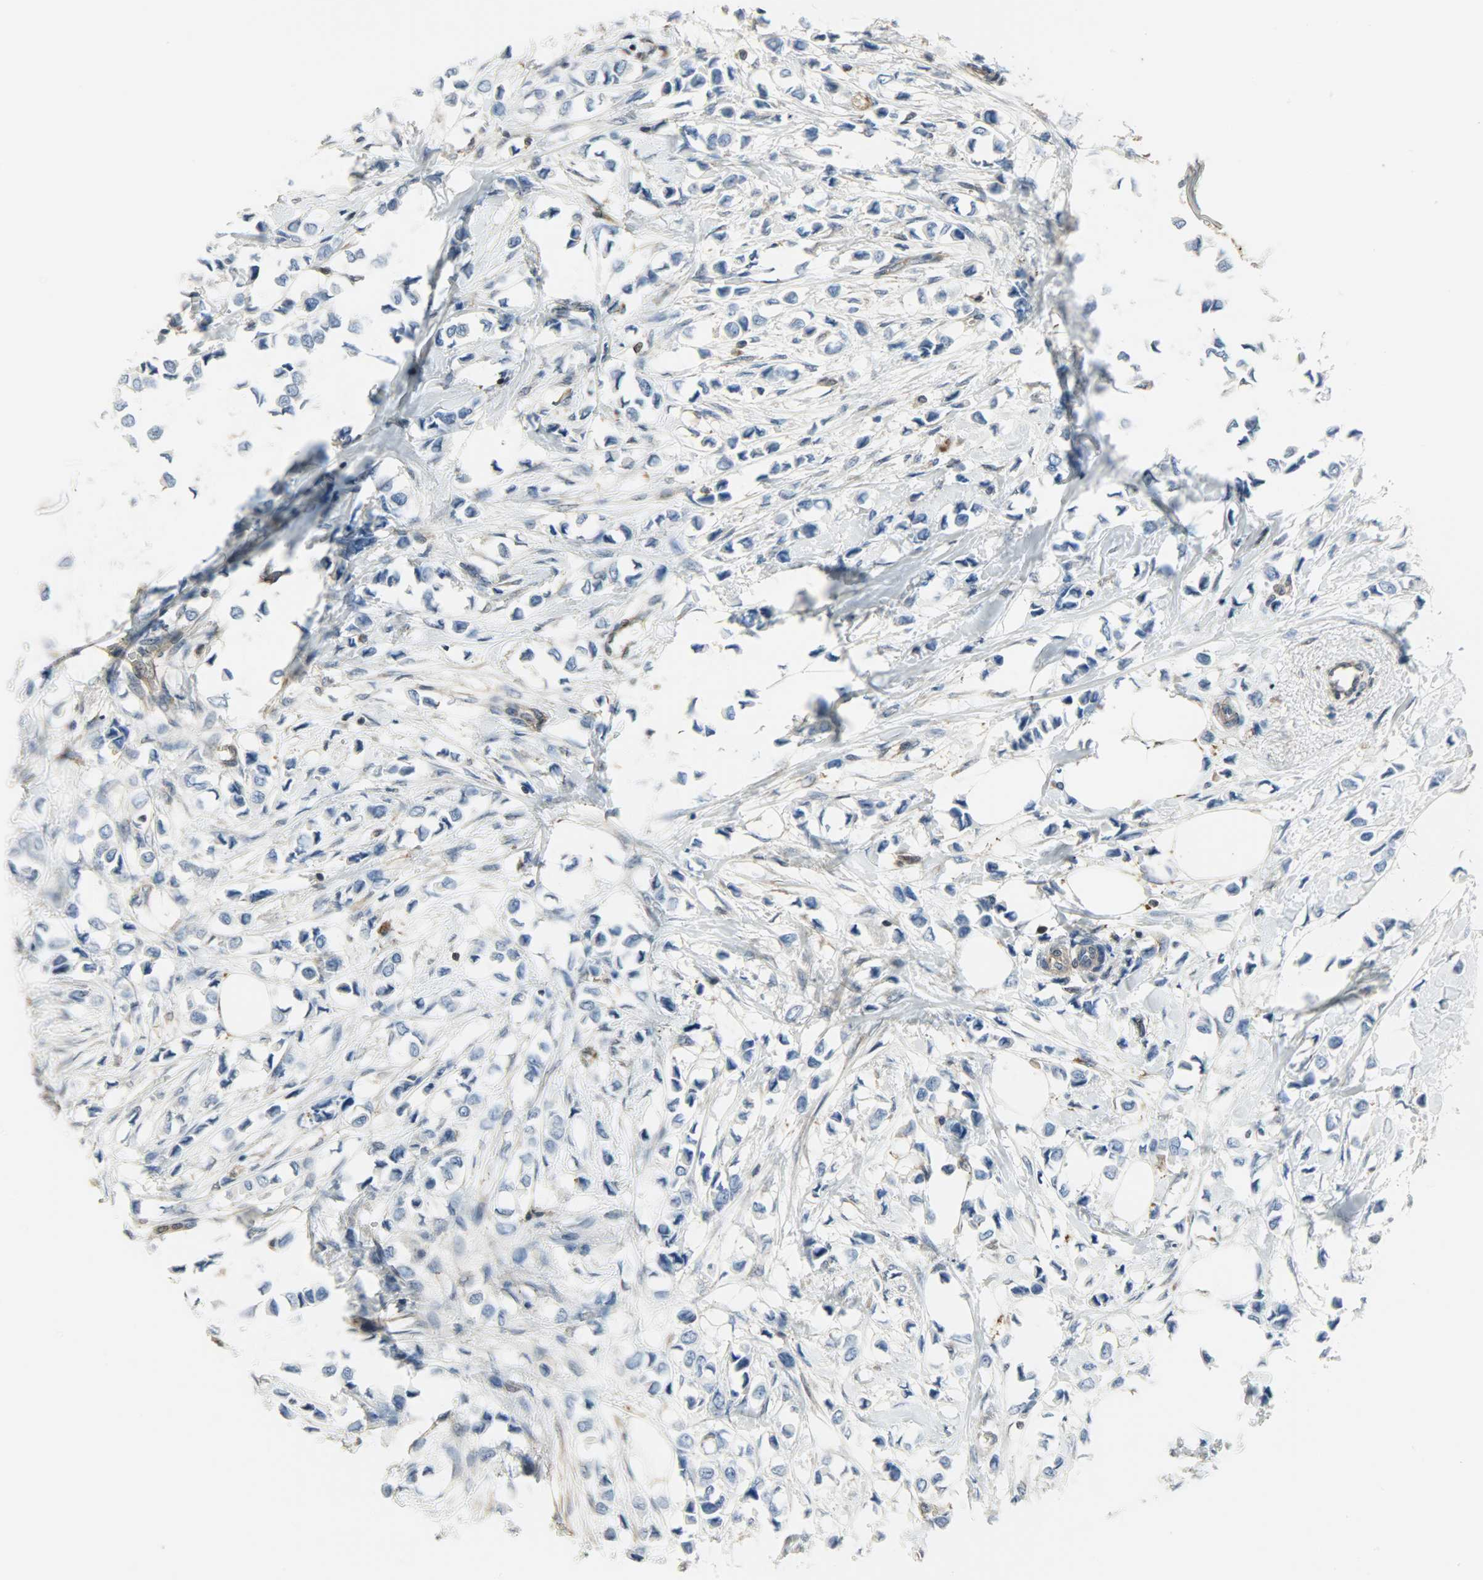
{"staining": {"intensity": "negative", "quantity": "none", "location": "none"}, "tissue": "breast cancer", "cell_type": "Tumor cells", "image_type": "cancer", "snomed": [{"axis": "morphology", "description": "Lobular carcinoma"}, {"axis": "topography", "description": "Breast"}], "caption": "High power microscopy photomicrograph of an immunohistochemistry micrograph of breast cancer, revealing no significant expression in tumor cells.", "gene": "LDHB", "patient": {"sex": "female", "age": 51}}